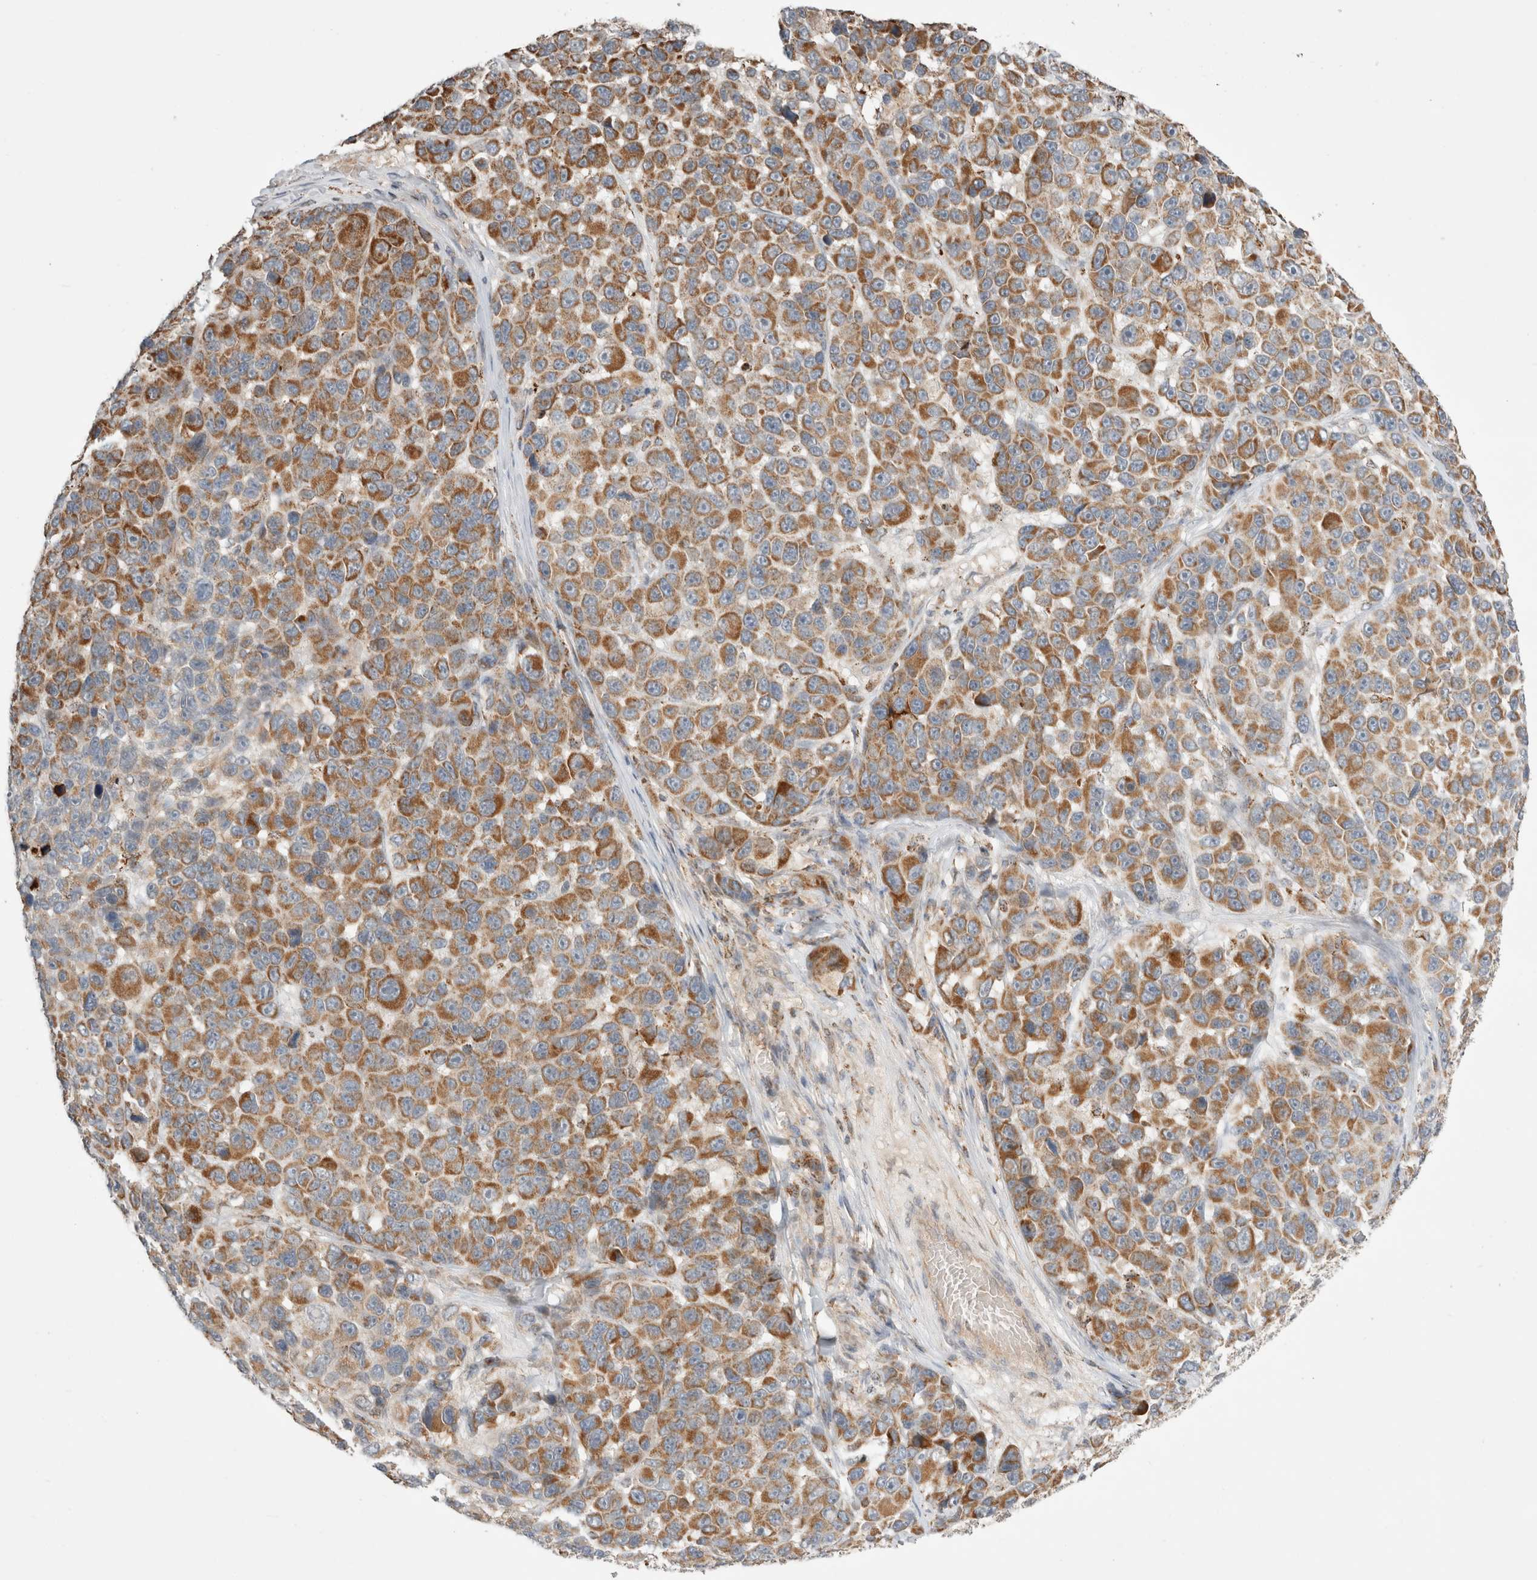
{"staining": {"intensity": "moderate", "quantity": ">75%", "location": "cytoplasmic/membranous"}, "tissue": "melanoma", "cell_type": "Tumor cells", "image_type": "cancer", "snomed": [{"axis": "morphology", "description": "Malignant melanoma, NOS"}, {"axis": "topography", "description": "Skin"}], "caption": "The photomicrograph displays immunohistochemical staining of melanoma. There is moderate cytoplasmic/membranous positivity is identified in approximately >75% of tumor cells.", "gene": "HROB", "patient": {"sex": "male", "age": 53}}